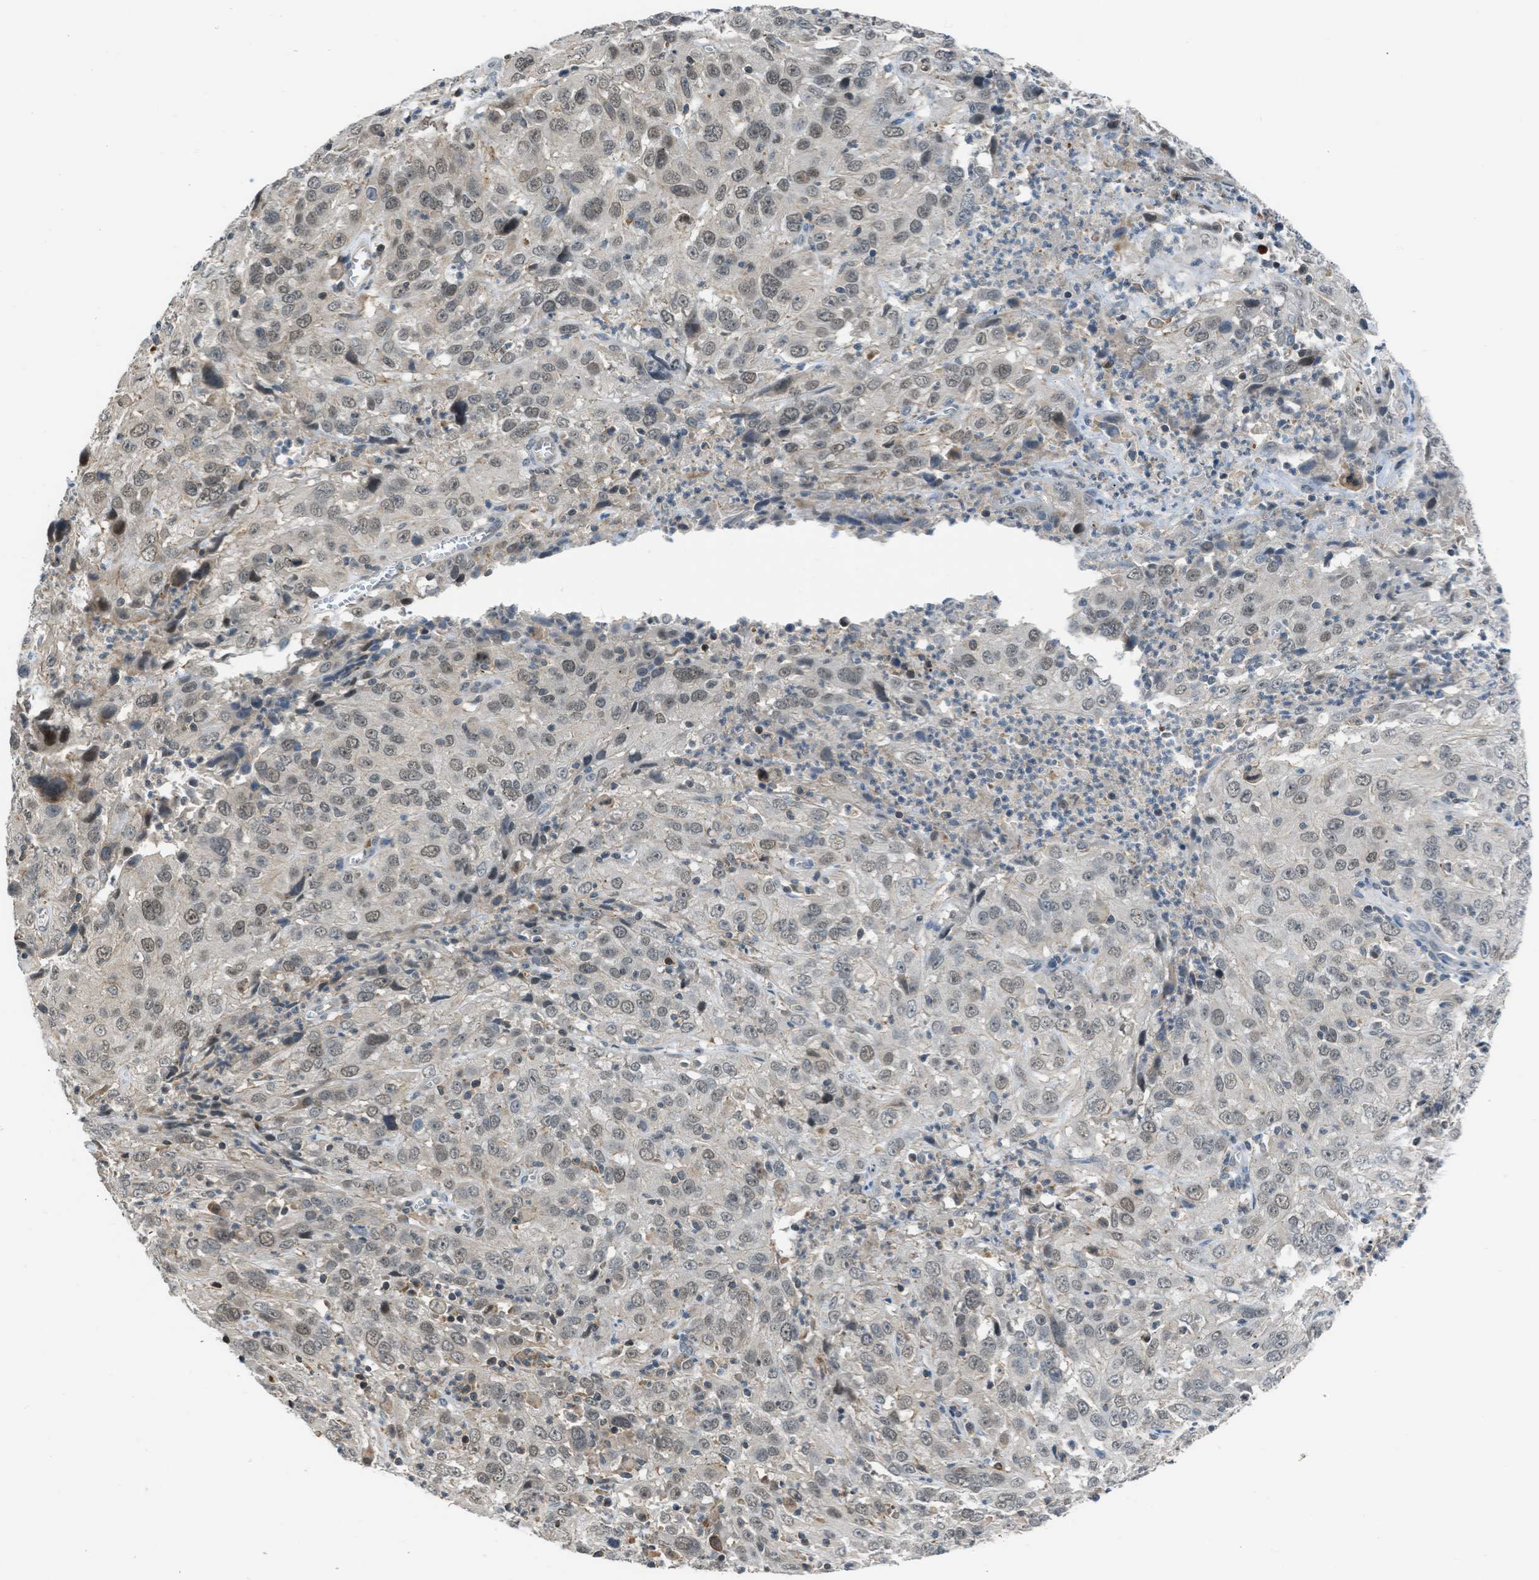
{"staining": {"intensity": "weak", "quantity": "25%-75%", "location": "nuclear"}, "tissue": "cervical cancer", "cell_type": "Tumor cells", "image_type": "cancer", "snomed": [{"axis": "morphology", "description": "Squamous cell carcinoma, NOS"}, {"axis": "topography", "description": "Cervix"}], "caption": "Human cervical cancer stained with a protein marker reveals weak staining in tumor cells.", "gene": "TTBK2", "patient": {"sex": "female", "age": 32}}